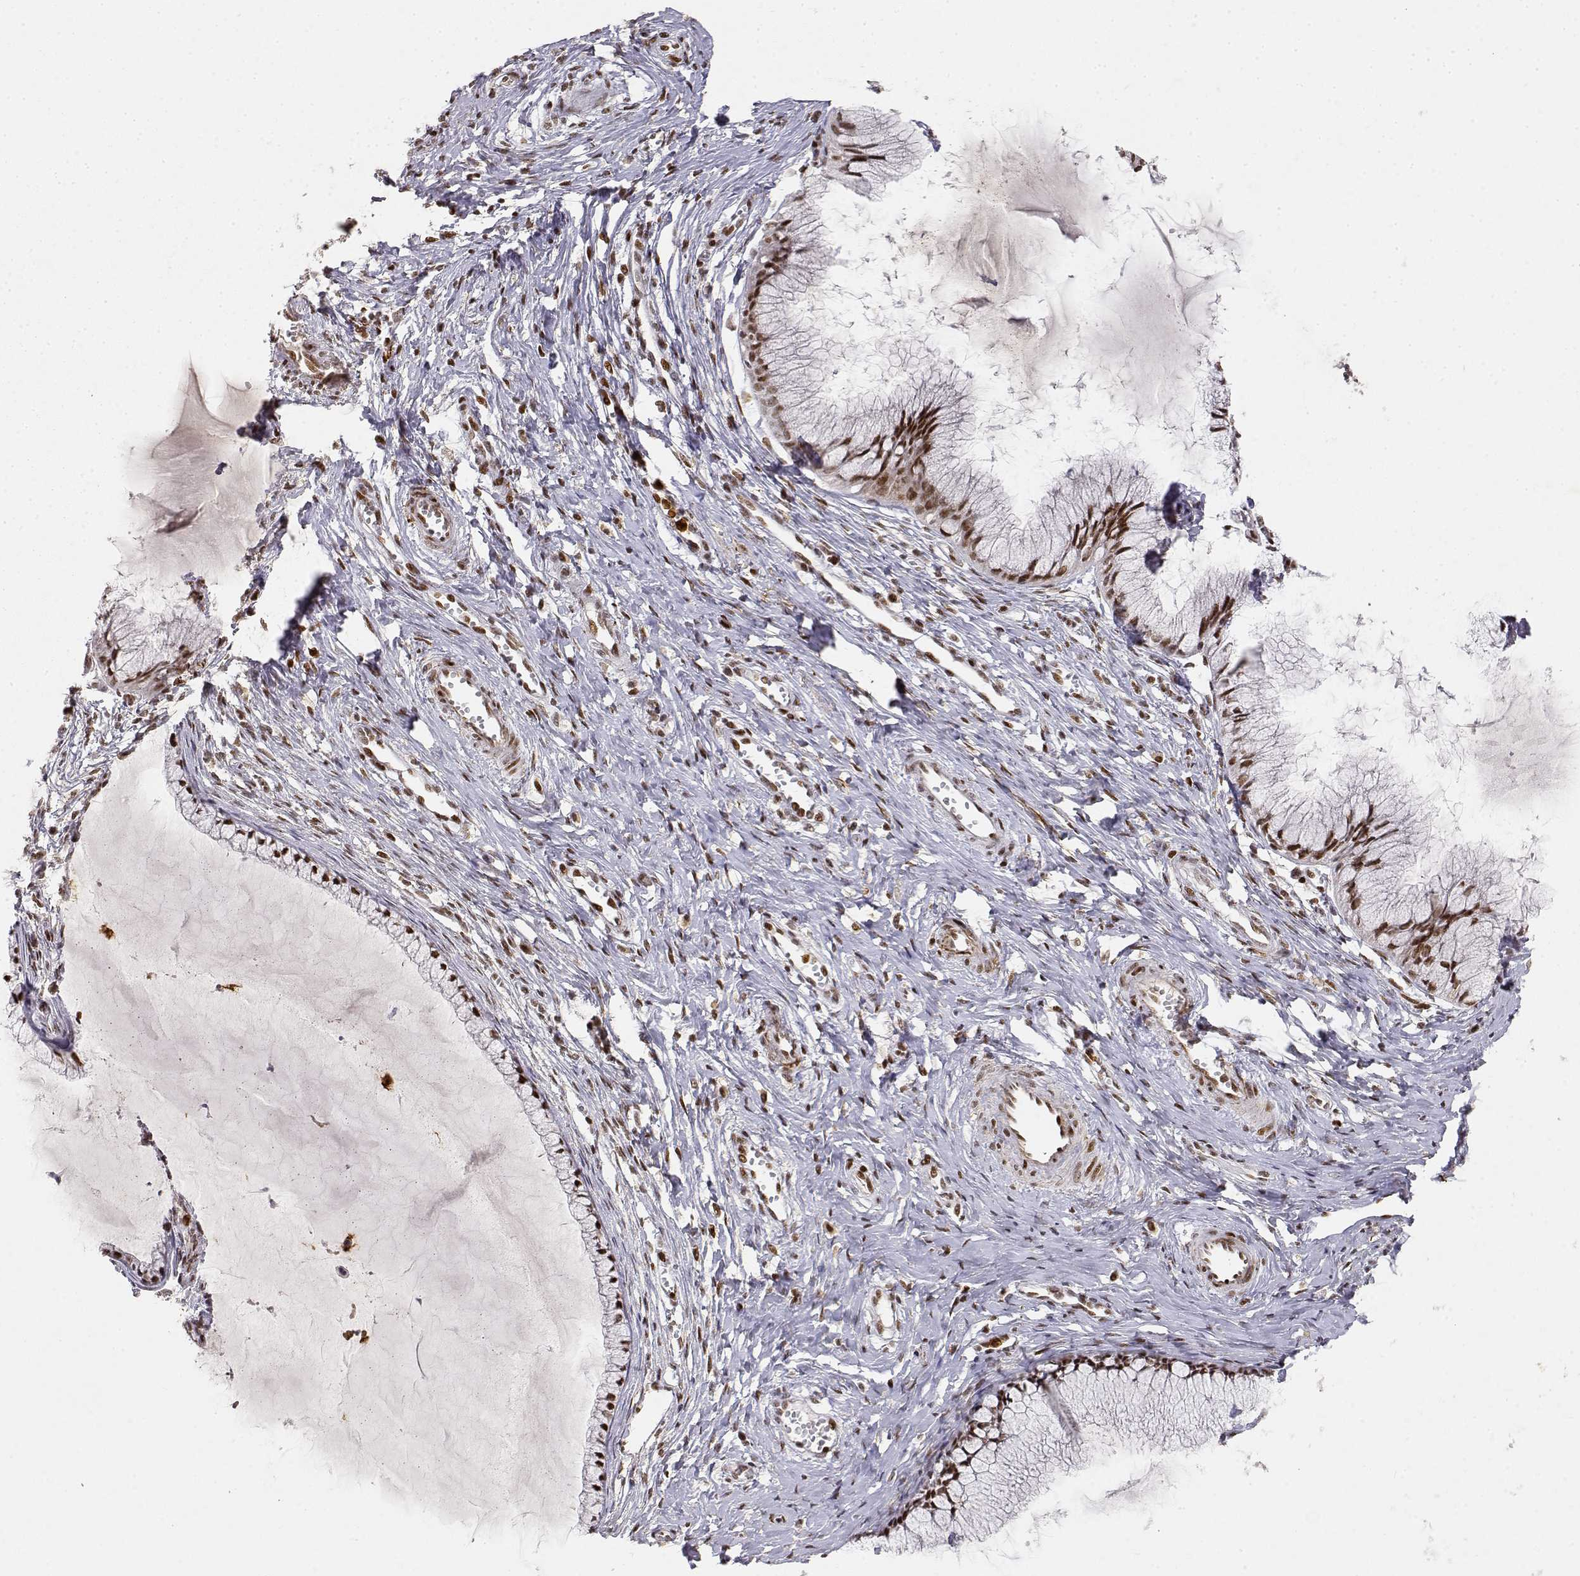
{"staining": {"intensity": "moderate", "quantity": ">75%", "location": "nuclear"}, "tissue": "cervical cancer", "cell_type": "Tumor cells", "image_type": "cancer", "snomed": [{"axis": "morphology", "description": "Squamous cell carcinoma, NOS"}, {"axis": "topography", "description": "Cervix"}], "caption": "Moderate nuclear positivity is seen in about >75% of tumor cells in cervical cancer.", "gene": "RSF1", "patient": {"sex": "female", "age": 36}}